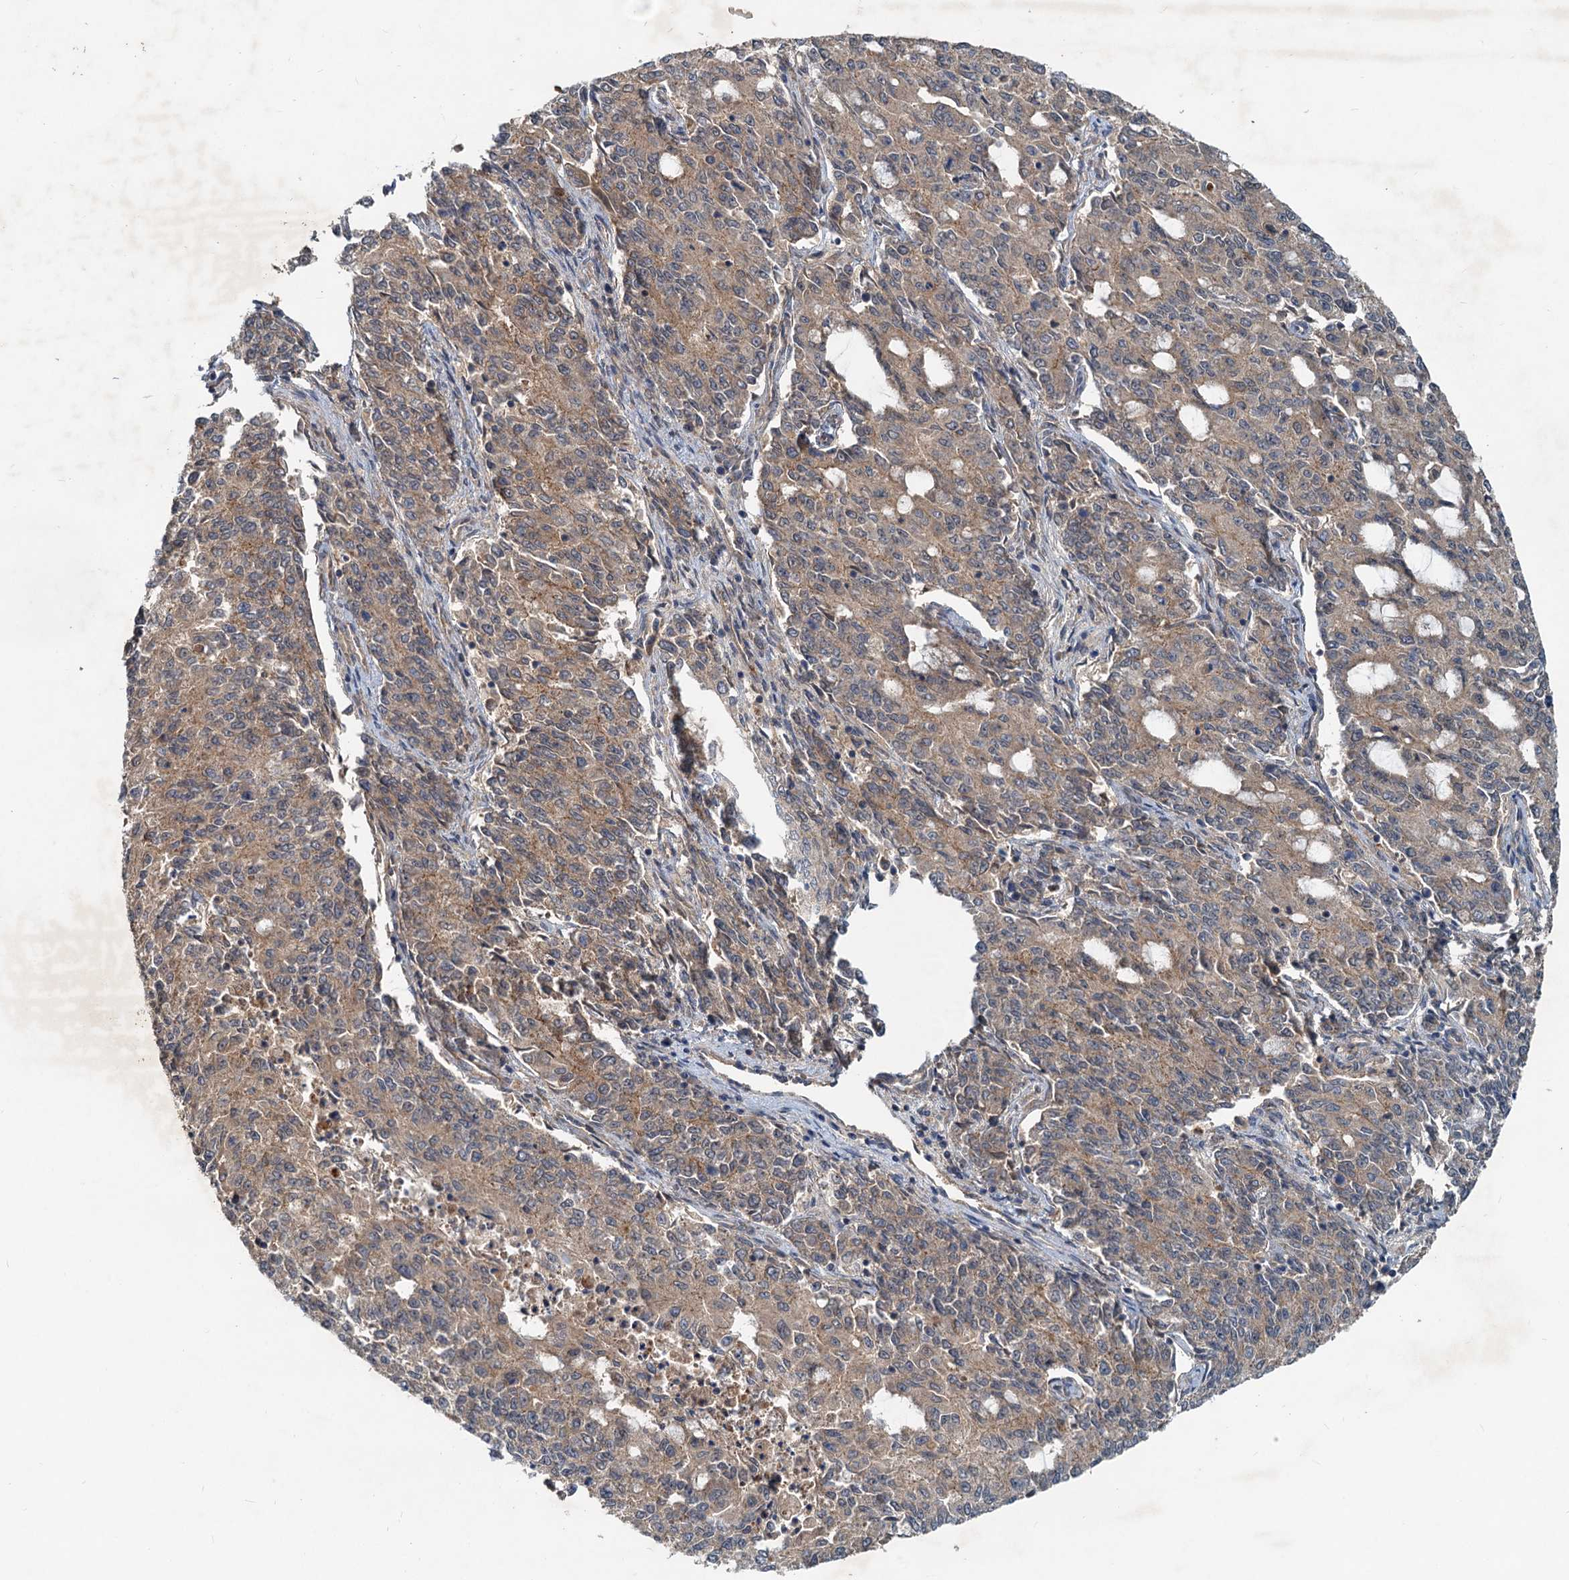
{"staining": {"intensity": "moderate", "quantity": ">75%", "location": "cytoplasmic/membranous"}, "tissue": "endometrial cancer", "cell_type": "Tumor cells", "image_type": "cancer", "snomed": [{"axis": "morphology", "description": "Adenocarcinoma, NOS"}, {"axis": "topography", "description": "Endometrium"}], "caption": "The photomicrograph demonstrates a brown stain indicating the presence of a protein in the cytoplasmic/membranous of tumor cells in endometrial adenocarcinoma.", "gene": "CEP68", "patient": {"sex": "female", "age": 50}}